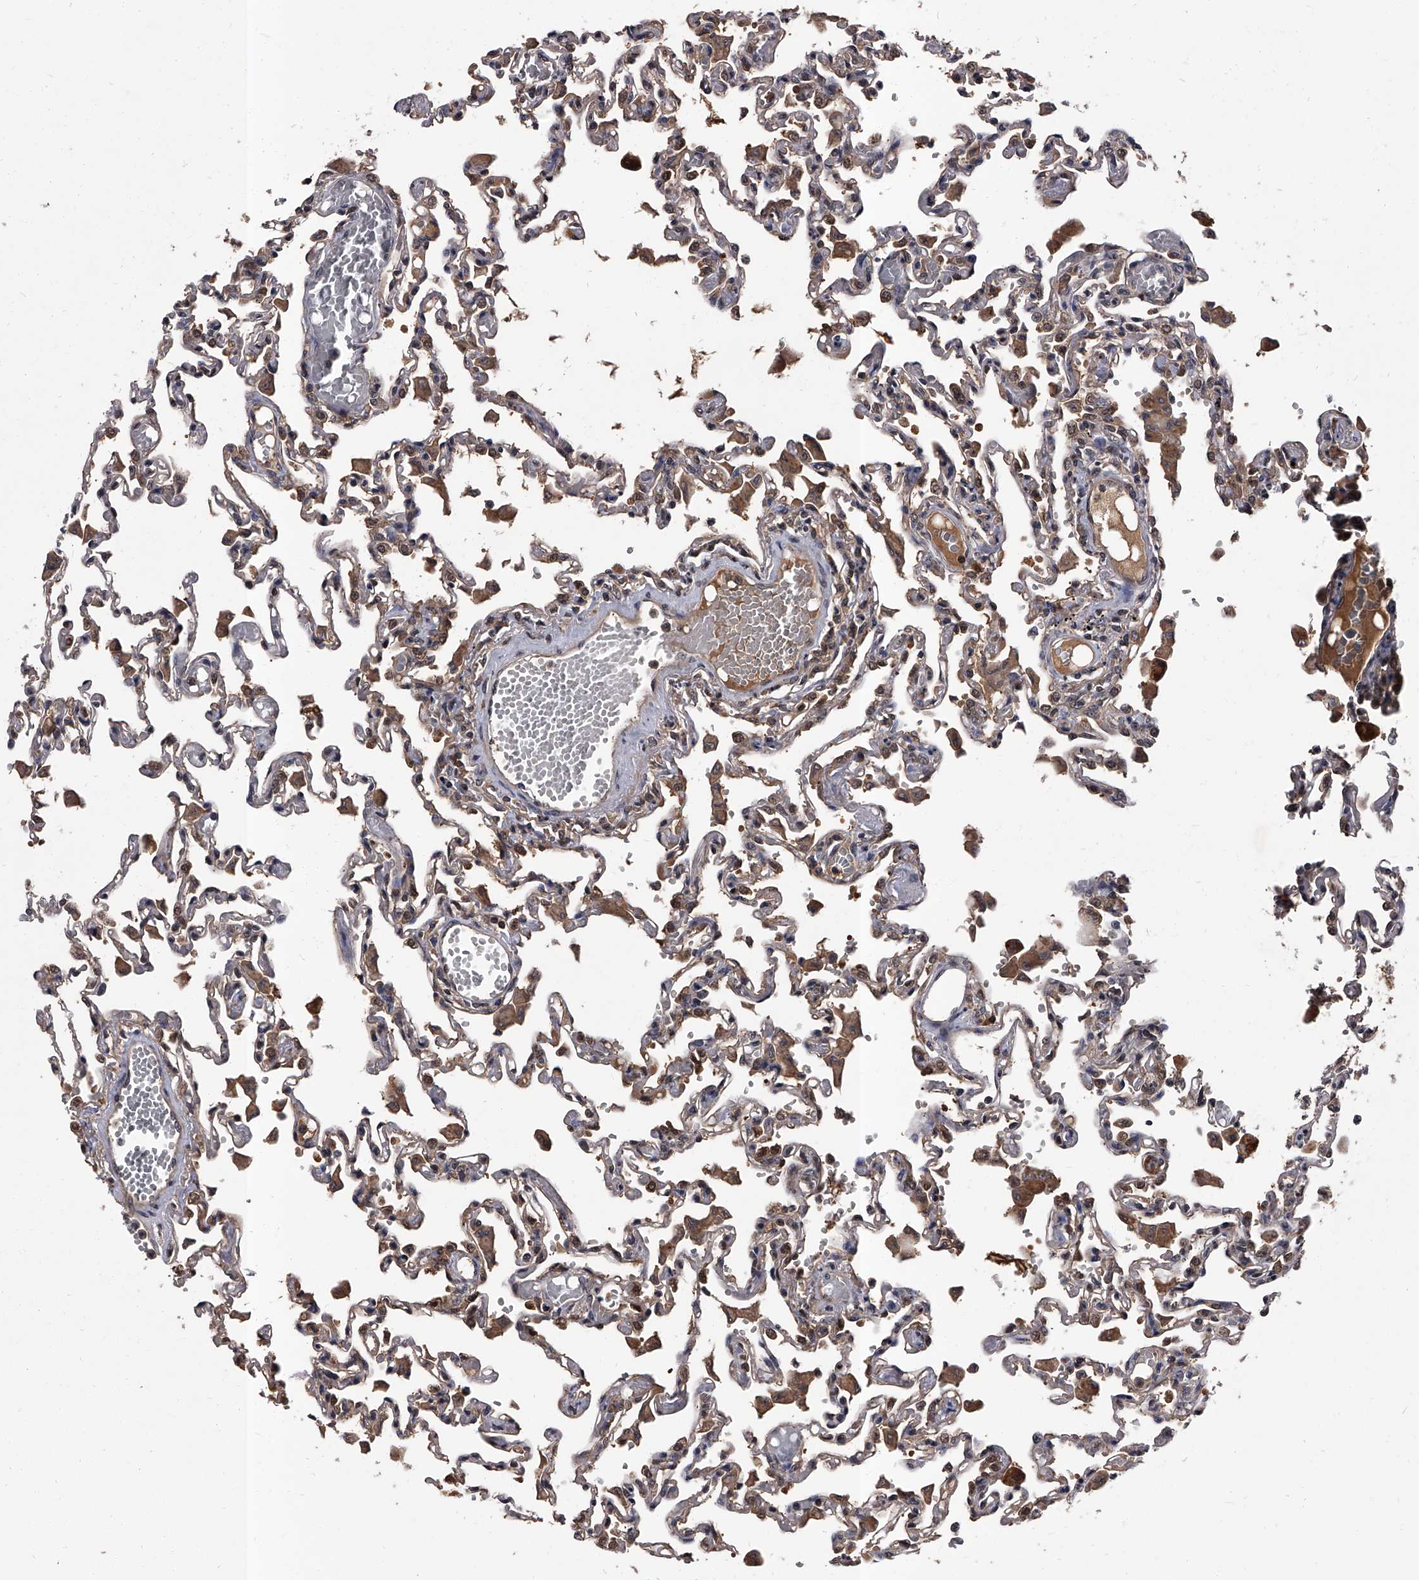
{"staining": {"intensity": "moderate", "quantity": "25%-75%", "location": "cytoplasmic/membranous"}, "tissue": "lung", "cell_type": "Alveolar cells", "image_type": "normal", "snomed": [{"axis": "morphology", "description": "Normal tissue, NOS"}, {"axis": "topography", "description": "Bronchus"}, {"axis": "topography", "description": "Lung"}], "caption": "The histopathology image shows staining of benign lung, revealing moderate cytoplasmic/membranous protein expression (brown color) within alveolar cells. (IHC, brightfield microscopy, high magnification).", "gene": "SLC18B1", "patient": {"sex": "female", "age": 49}}